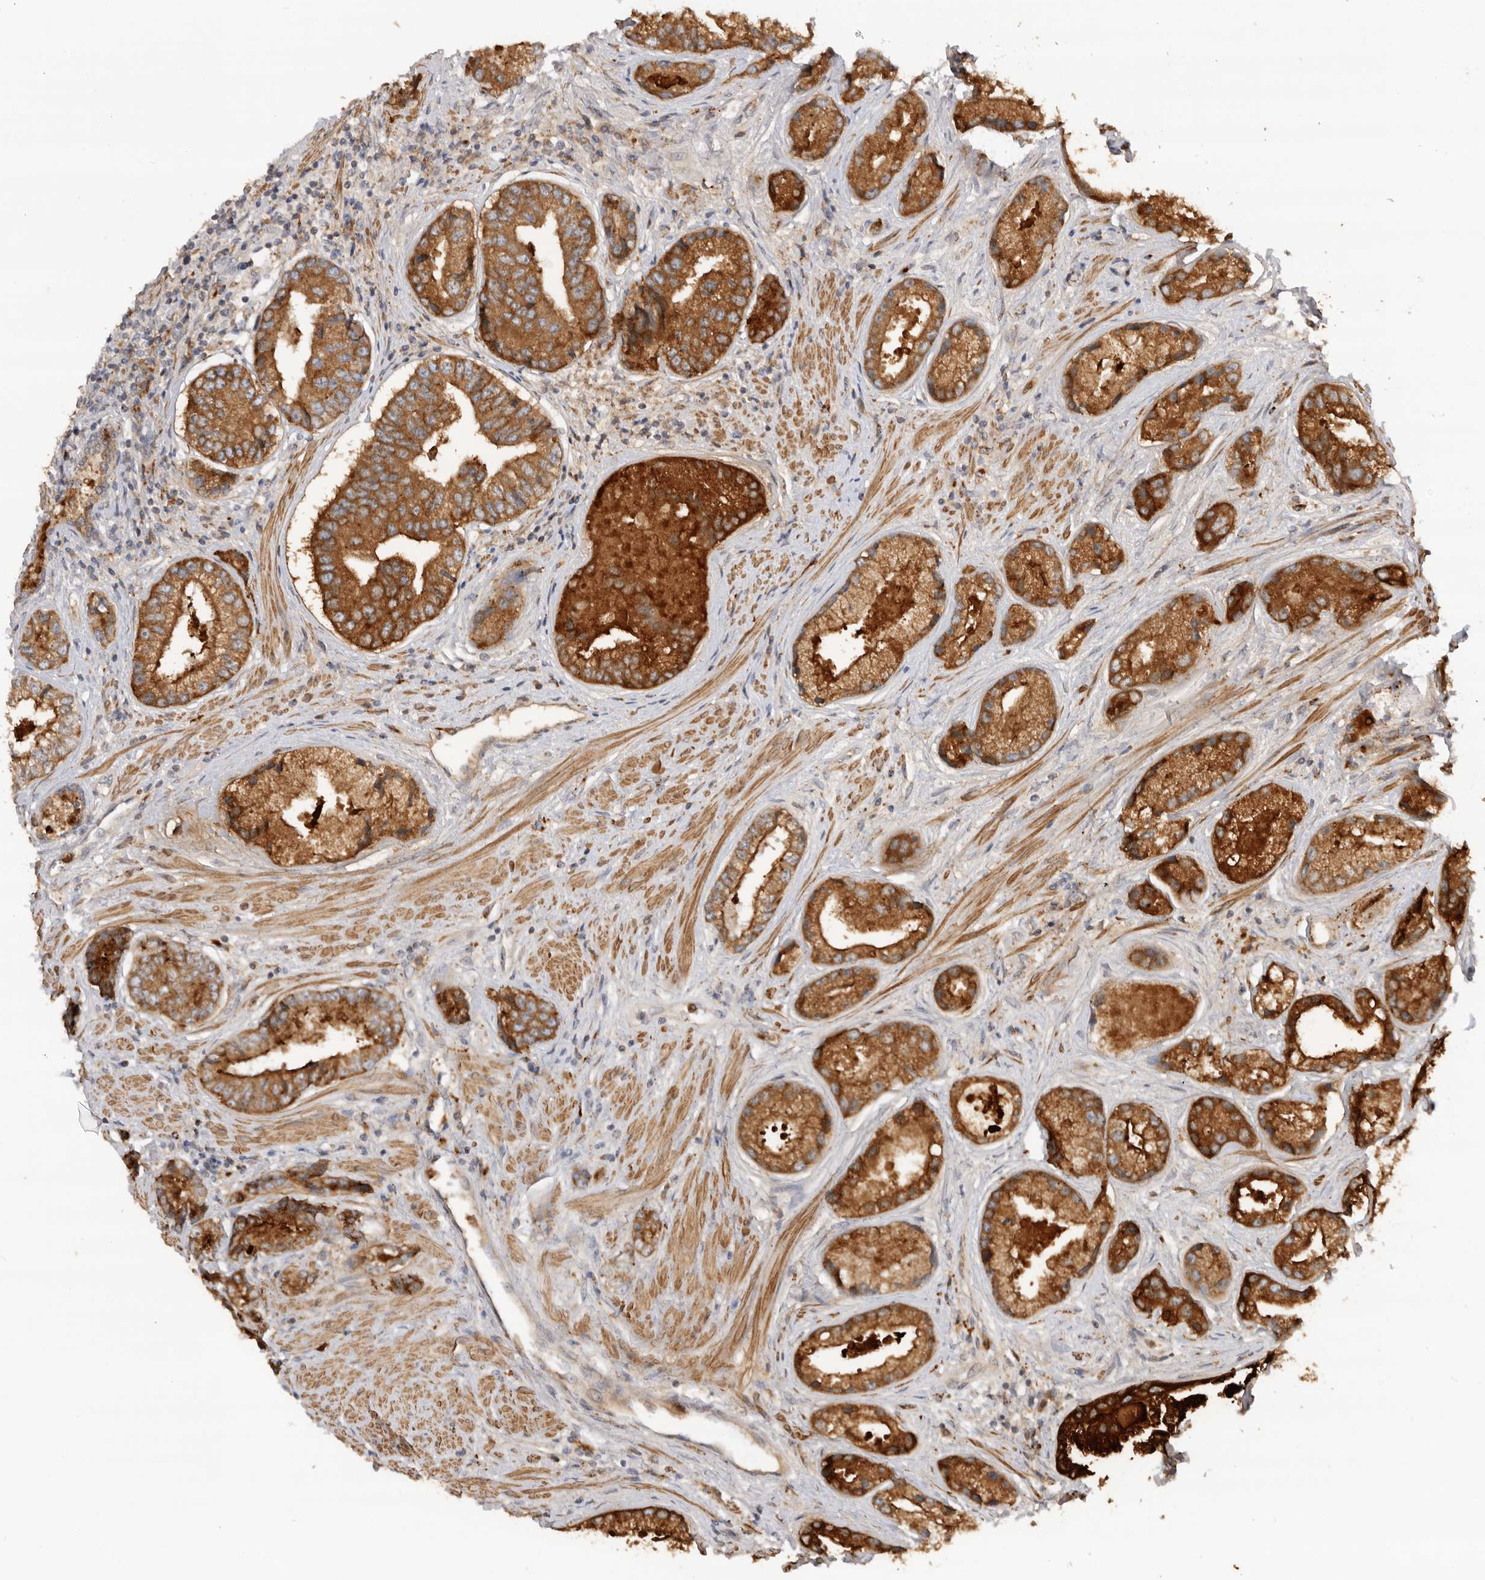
{"staining": {"intensity": "strong", "quantity": ">75%", "location": "cytoplasmic/membranous"}, "tissue": "prostate cancer", "cell_type": "Tumor cells", "image_type": "cancer", "snomed": [{"axis": "morphology", "description": "Adenocarcinoma, High grade"}, {"axis": "topography", "description": "Prostate"}], "caption": "Strong cytoplasmic/membranous expression for a protein is appreciated in about >75% of tumor cells of prostate cancer using immunohistochemistry.", "gene": "GNE", "patient": {"sex": "male", "age": 61}}